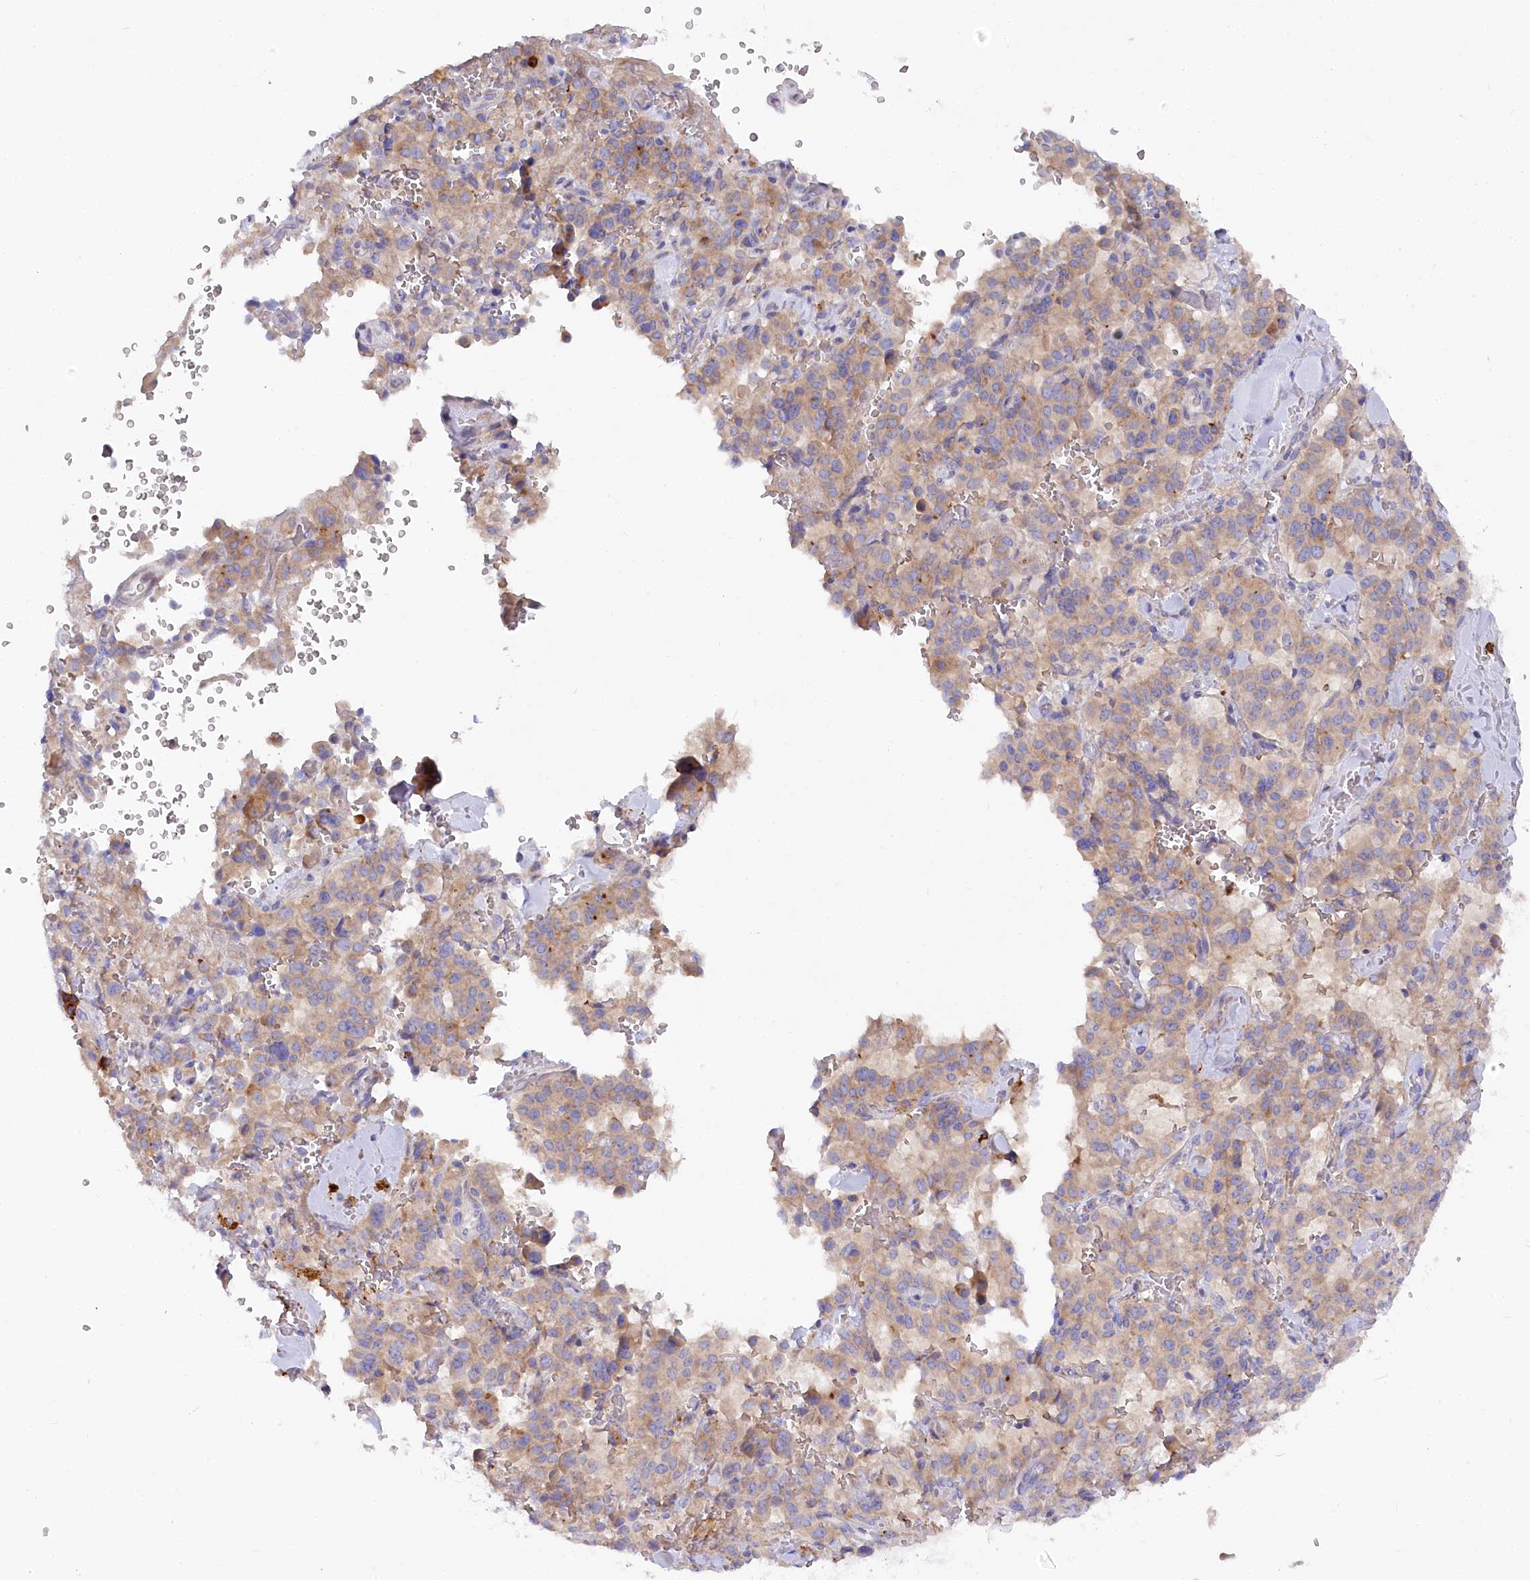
{"staining": {"intensity": "moderate", "quantity": ">75%", "location": "cytoplasmic/membranous"}, "tissue": "pancreatic cancer", "cell_type": "Tumor cells", "image_type": "cancer", "snomed": [{"axis": "morphology", "description": "Adenocarcinoma, NOS"}, {"axis": "topography", "description": "Pancreas"}], "caption": "Protein expression analysis of pancreatic adenocarcinoma shows moderate cytoplasmic/membranous staining in about >75% of tumor cells.", "gene": "POGLUT1", "patient": {"sex": "male", "age": 65}}